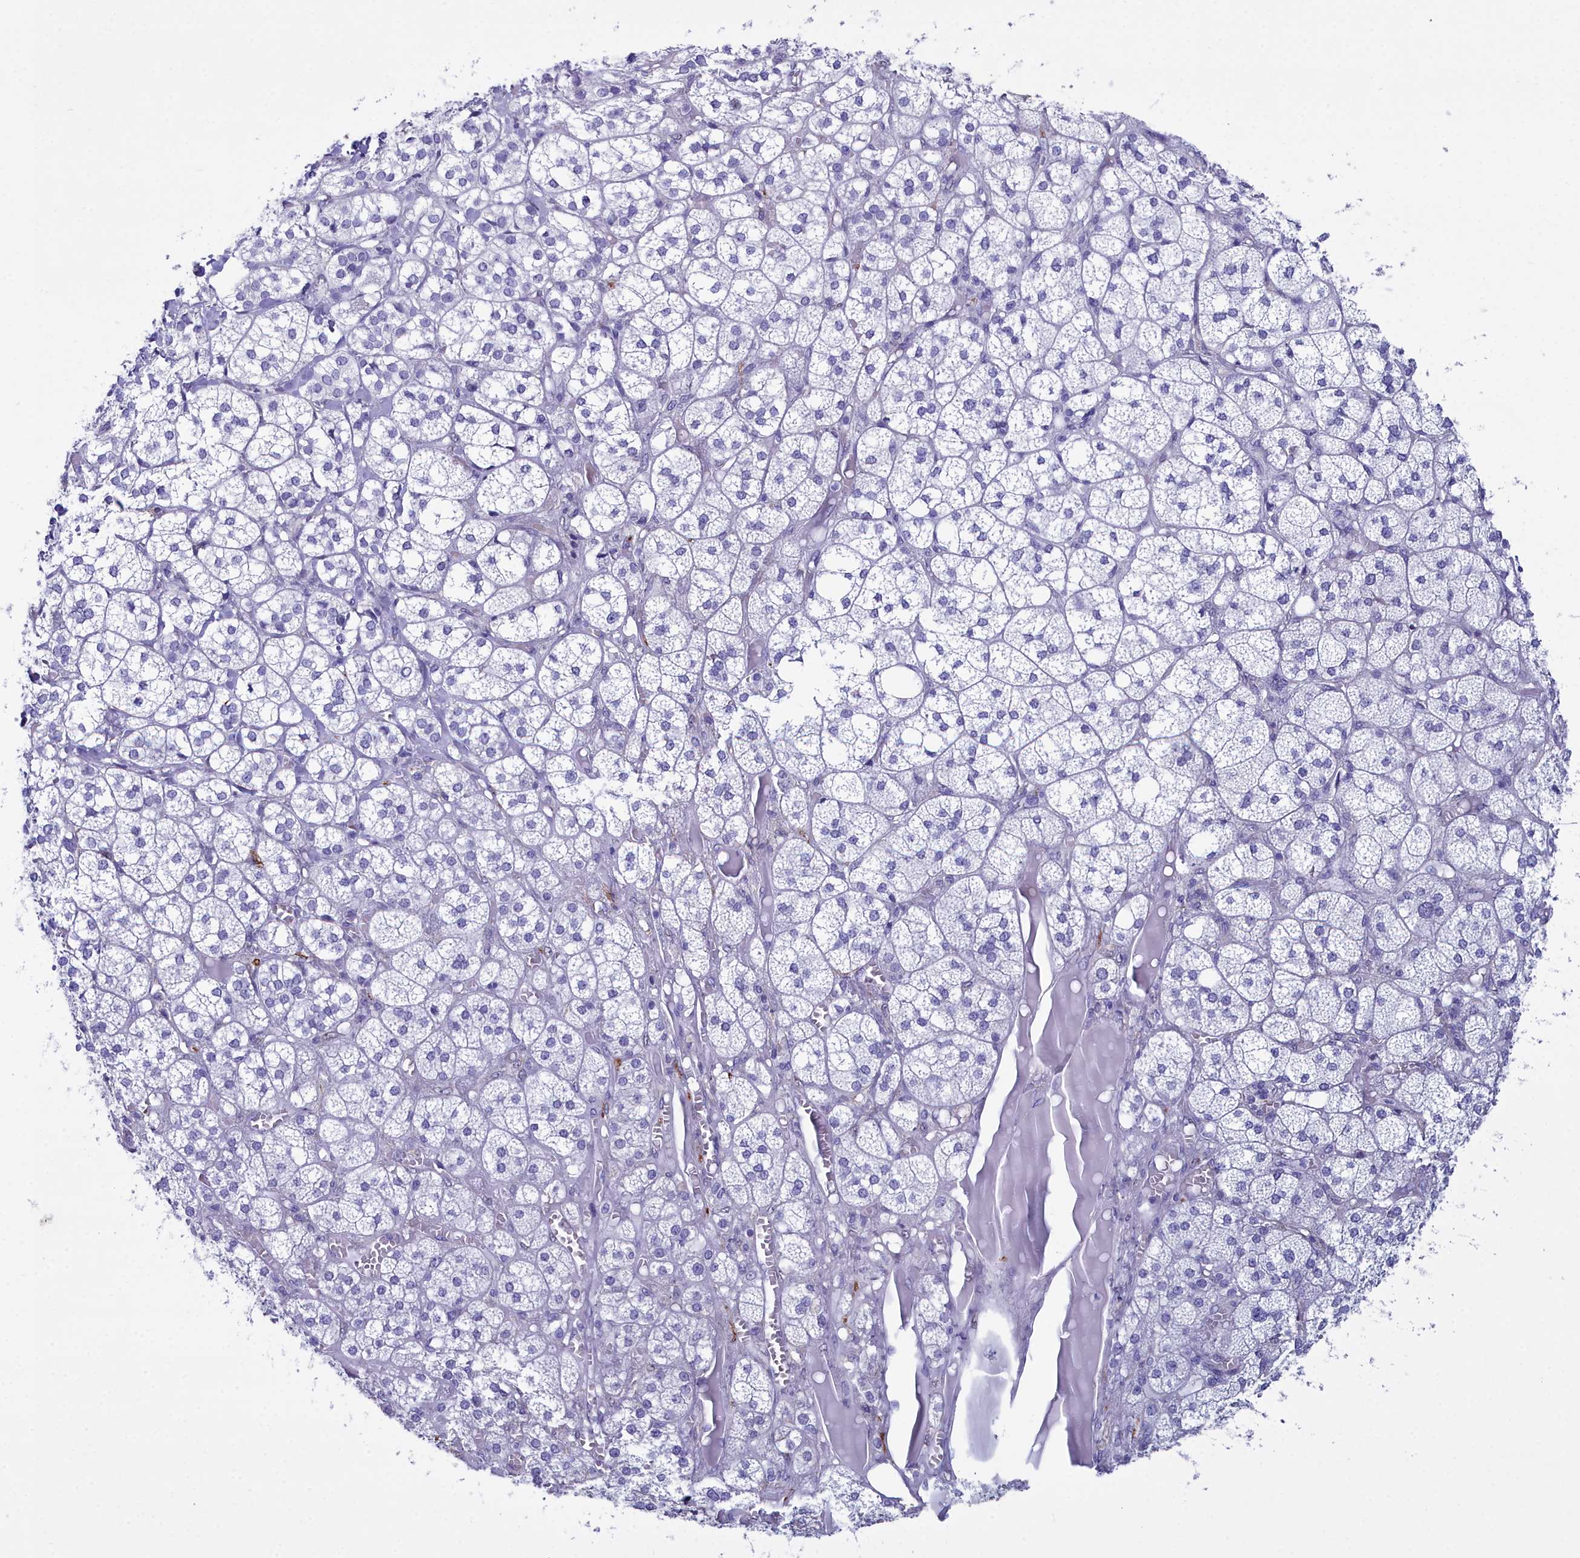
{"staining": {"intensity": "negative", "quantity": "none", "location": "none"}, "tissue": "adrenal gland", "cell_type": "Glandular cells", "image_type": "normal", "snomed": [{"axis": "morphology", "description": "Normal tissue, NOS"}, {"axis": "topography", "description": "Adrenal gland"}], "caption": "Adrenal gland stained for a protein using IHC exhibits no positivity glandular cells.", "gene": "MAP6", "patient": {"sex": "female", "age": 61}}